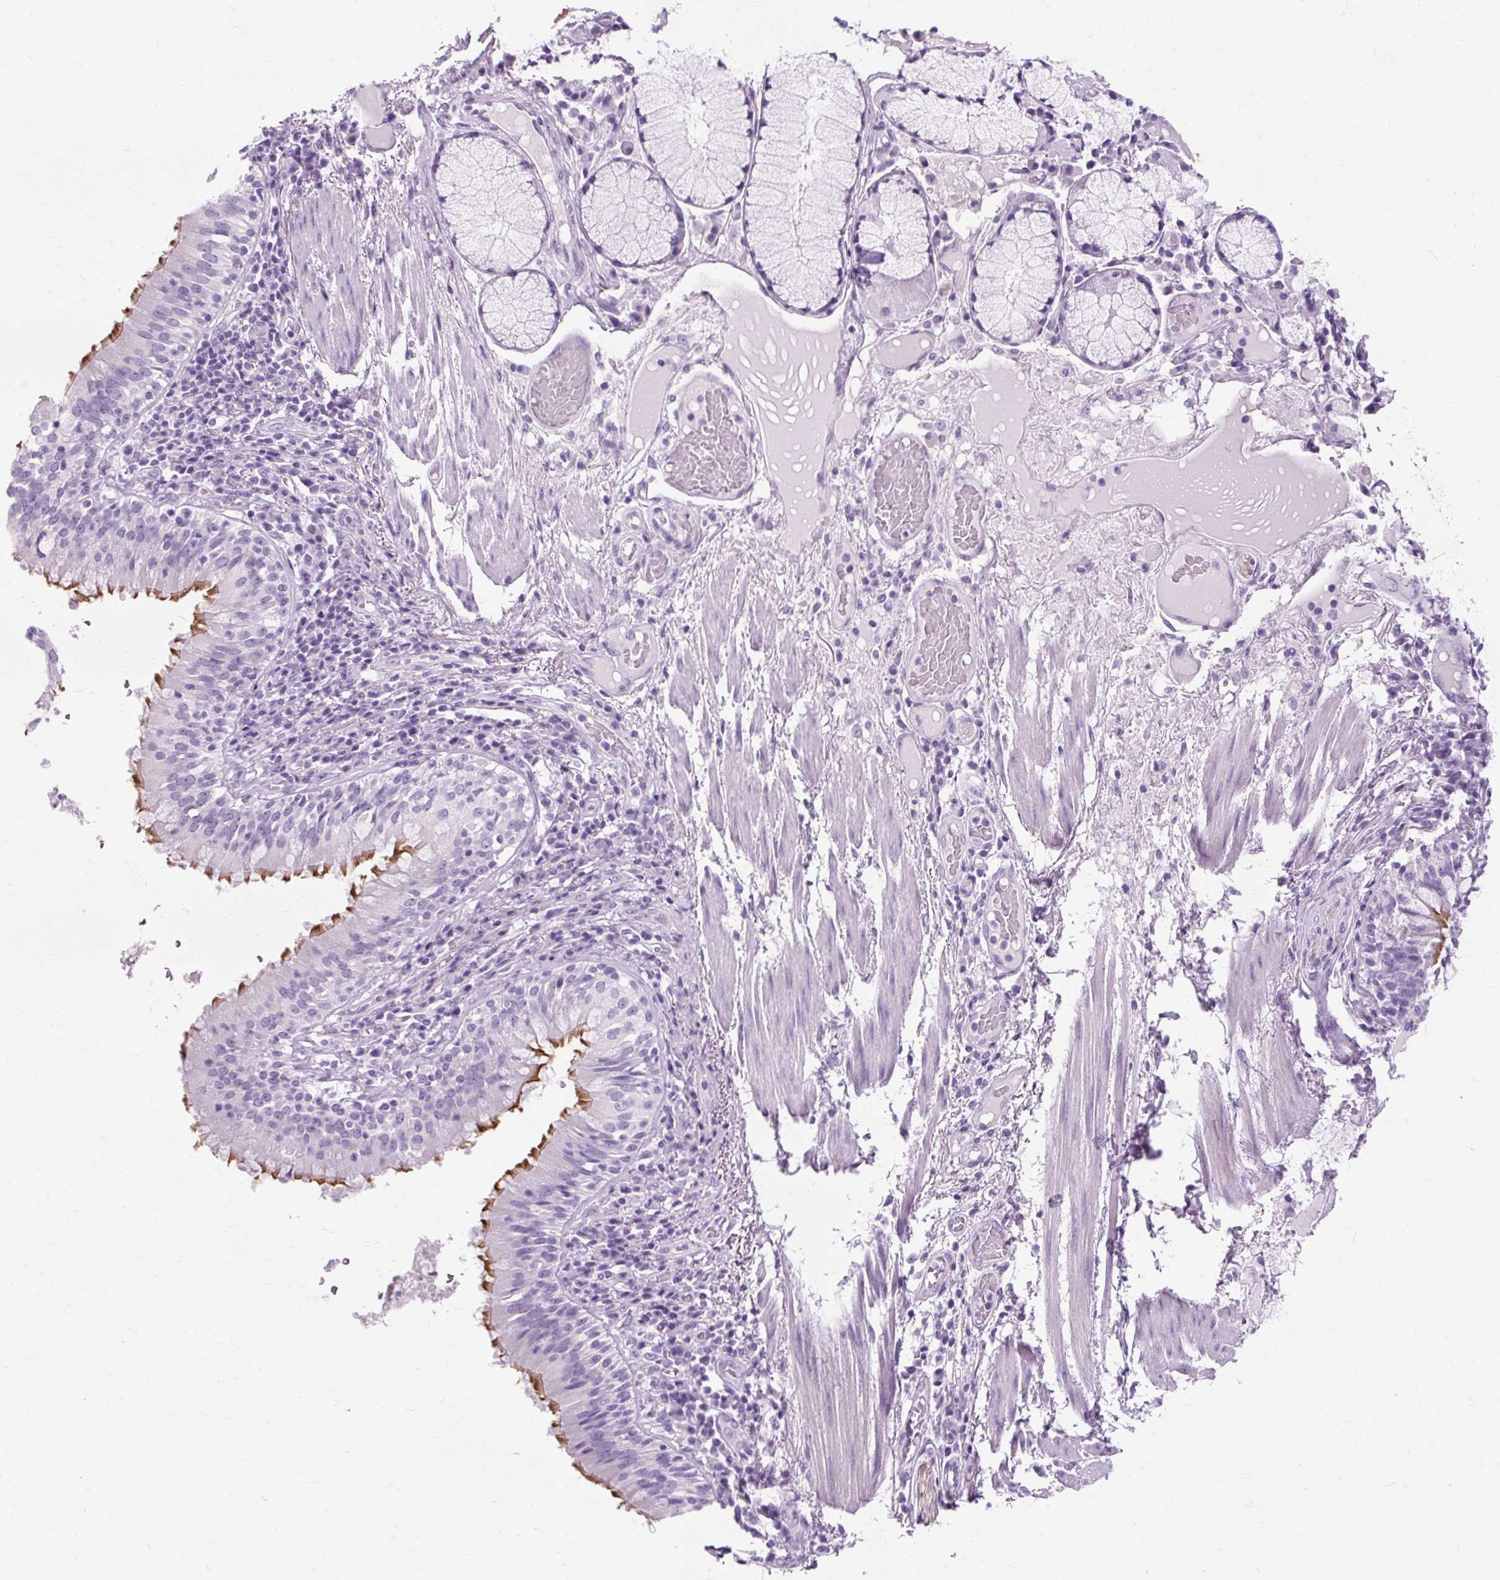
{"staining": {"intensity": "negative", "quantity": "none", "location": "none"}, "tissue": "adipose tissue", "cell_type": "Adipocytes", "image_type": "normal", "snomed": [{"axis": "morphology", "description": "Normal tissue, NOS"}, {"axis": "topography", "description": "Cartilage tissue"}, {"axis": "topography", "description": "Bronchus"}], "caption": "Immunohistochemical staining of unremarkable adipose tissue reveals no significant positivity in adipocytes.", "gene": "TMEM89", "patient": {"sex": "male", "age": 56}}